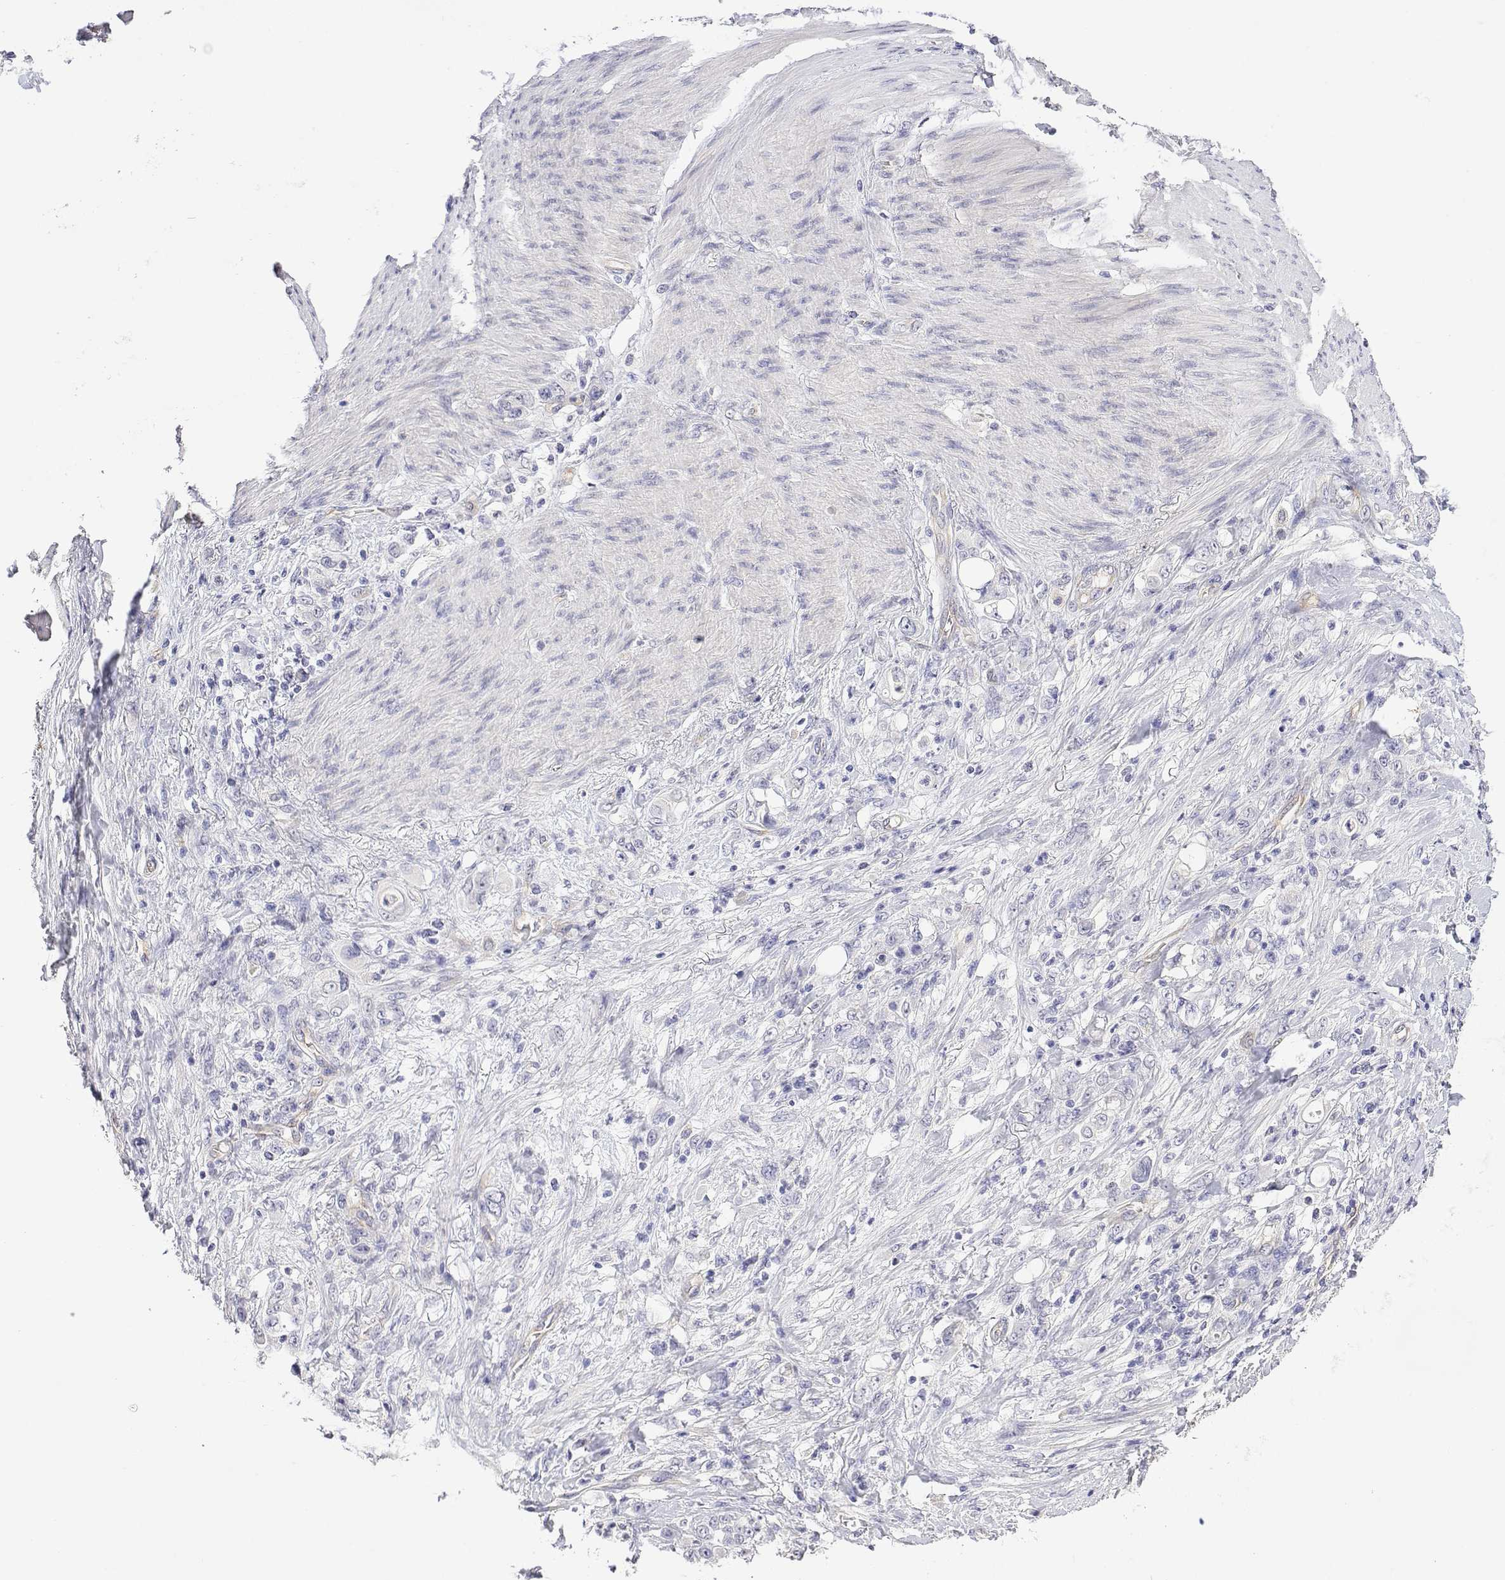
{"staining": {"intensity": "negative", "quantity": "none", "location": "none"}, "tissue": "stomach cancer", "cell_type": "Tumor cells", "image_type": "cancer", "snomed": [{"axis": "morphology", "description": "Adenocarcinoma, NOS"}, {"axis": "topography", "description": "Stomach"}], "caption": "A high-resolution photomicrograph shows immunohistochemistry (IHC) staining of stomach adenocarcinoma, which demonstrates no significant expression in tumor cells. (DAB (3,3'-diaminobenzidine) immunohistochemistry visualized using brightfield microscopy, high magnification).", "gene": "PLCB1", "patient": {"sex": "female", "age": 79}}